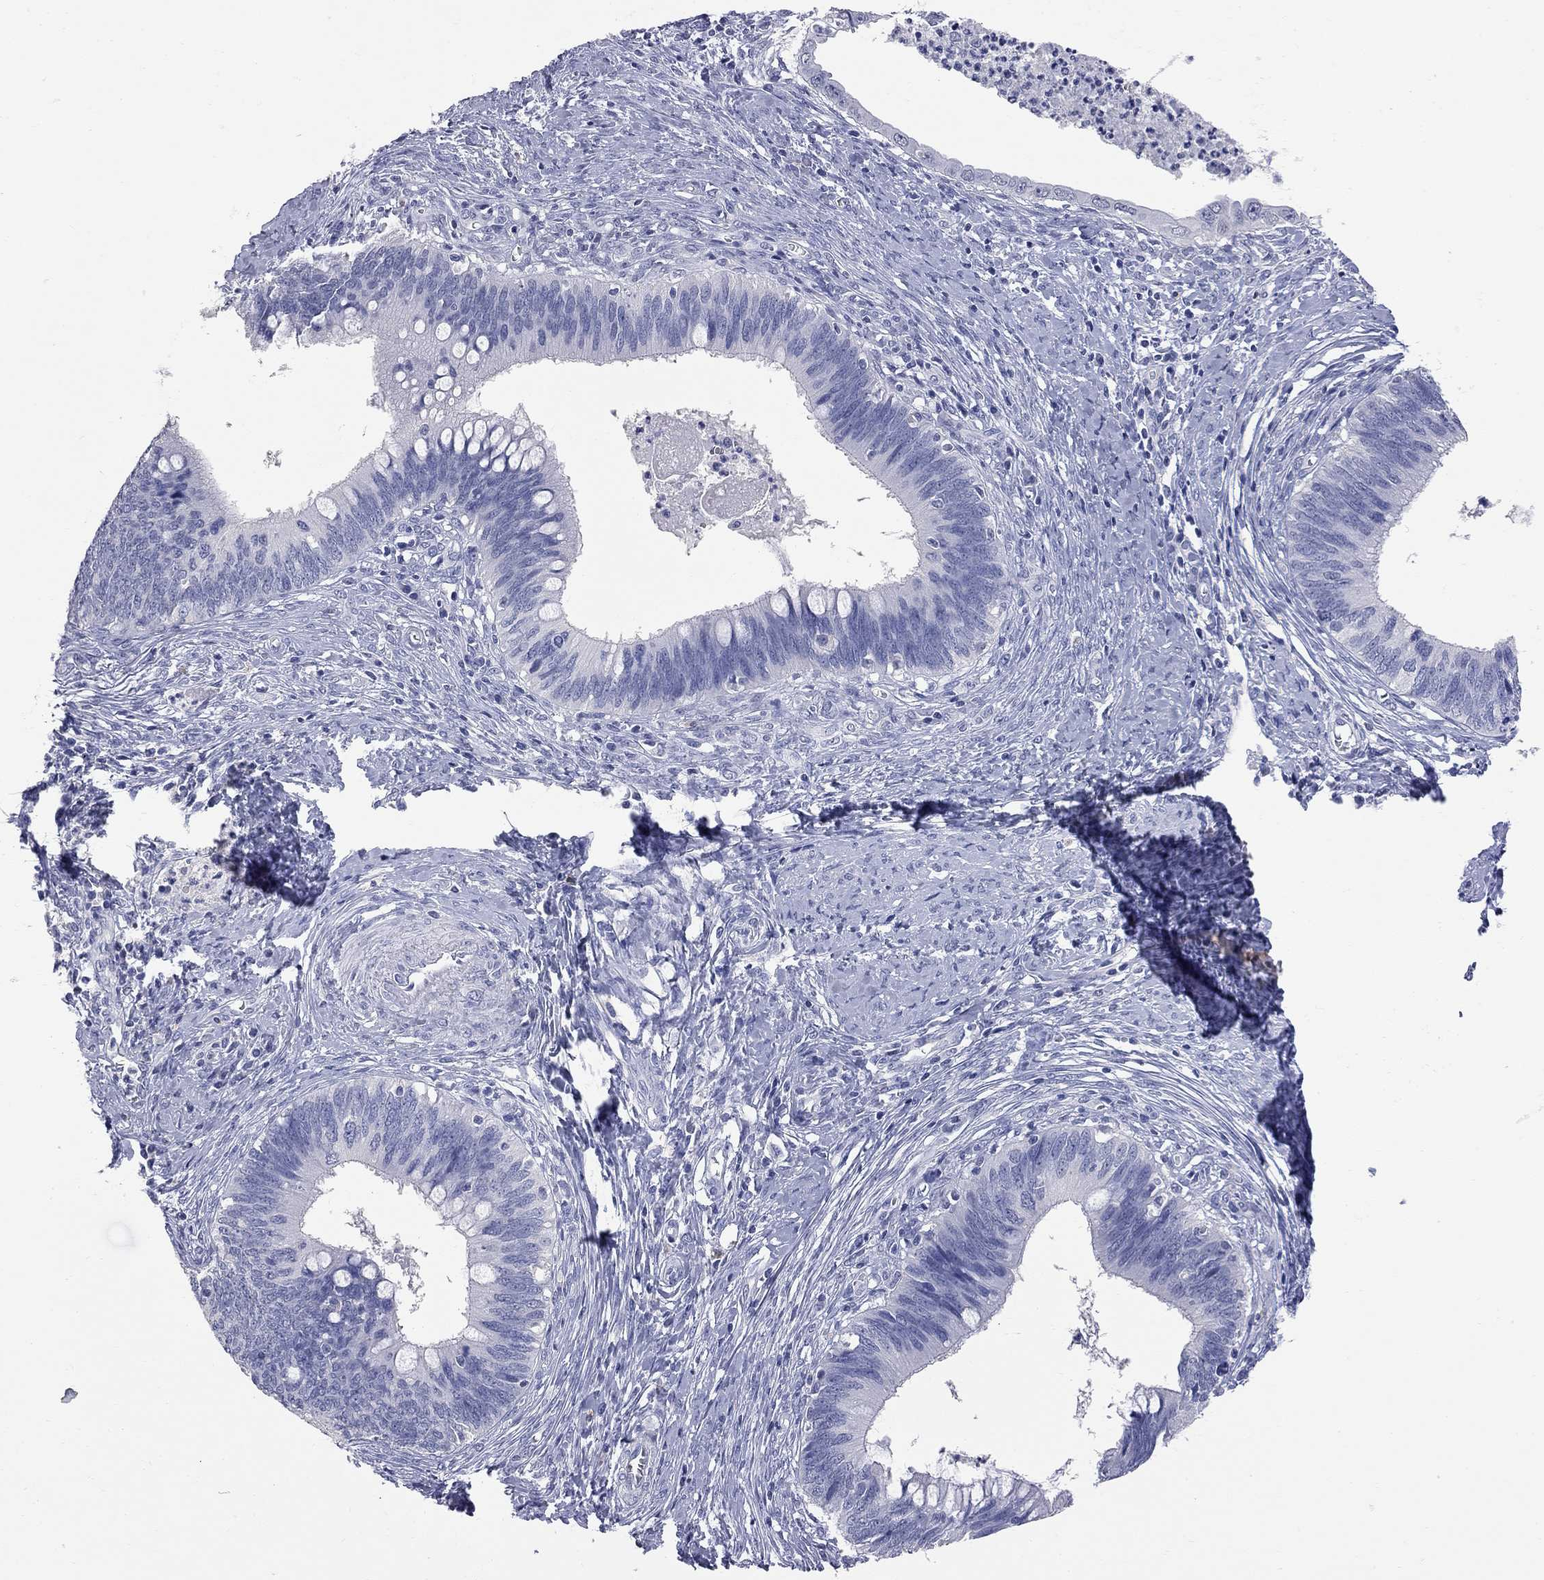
{"staining": {"intensity": "negative", "quantity": "none", "location": "none"}, "tissue": "cervical cancer", "cell_type": "Tumor cells", "image_type": "cancer", "snomed": [{"axis": "morphology", "description": "Adenocarcinoma, NOS"}, {"axis": "topography", "description": "Cervix"}], "caption": "An immunohistochemistry (IHC) histopathology image of cervical cancer is shown. There is no staining in tumor cells of cervical cancer.", "gene": "FAM221B", "patient": {"sex": "female", "age": 42}}